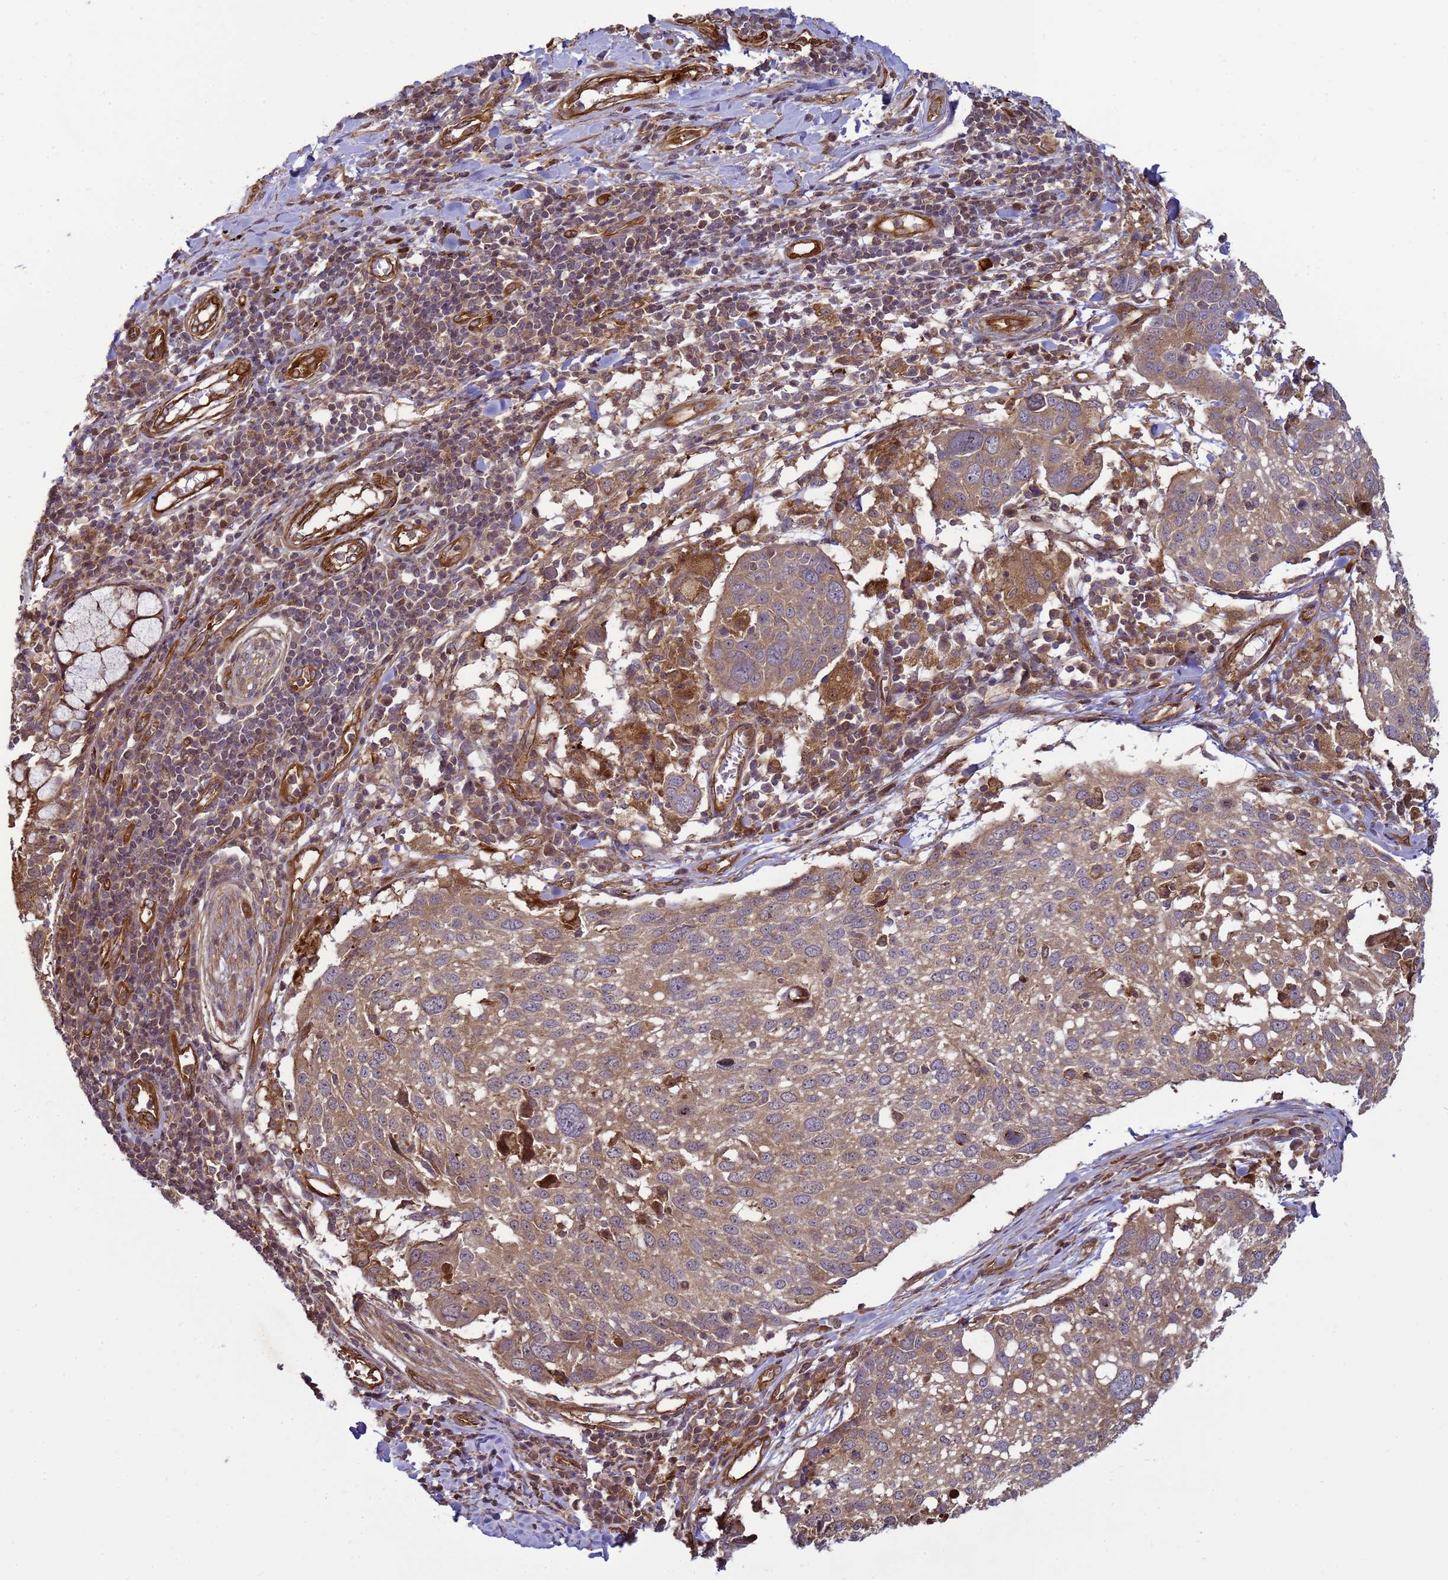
{"staining": {"intensity": "moderate", "quantity": ">75%", "location": "cytoplasmic/membranous"}, "tissue": "lung cancer", "cell_type": "Tumor cells", "image_type": "cancer", "snomed": [{"axis": "morphology", "description": "Squamous cell carcinoma, NOS"}, {"axis": "topography", "description": "Lung"}], "caption": "Immunohistochemical staining of lung cancer (squamous cell carcinoma) exhibits medium levels of moderate cytoplasmic/membranous staining in approximately >75% of tumor cells. Nuclei are stained in blue.", "gene": "CNOT1", "patient": {"sex": "male", "age": 65}}